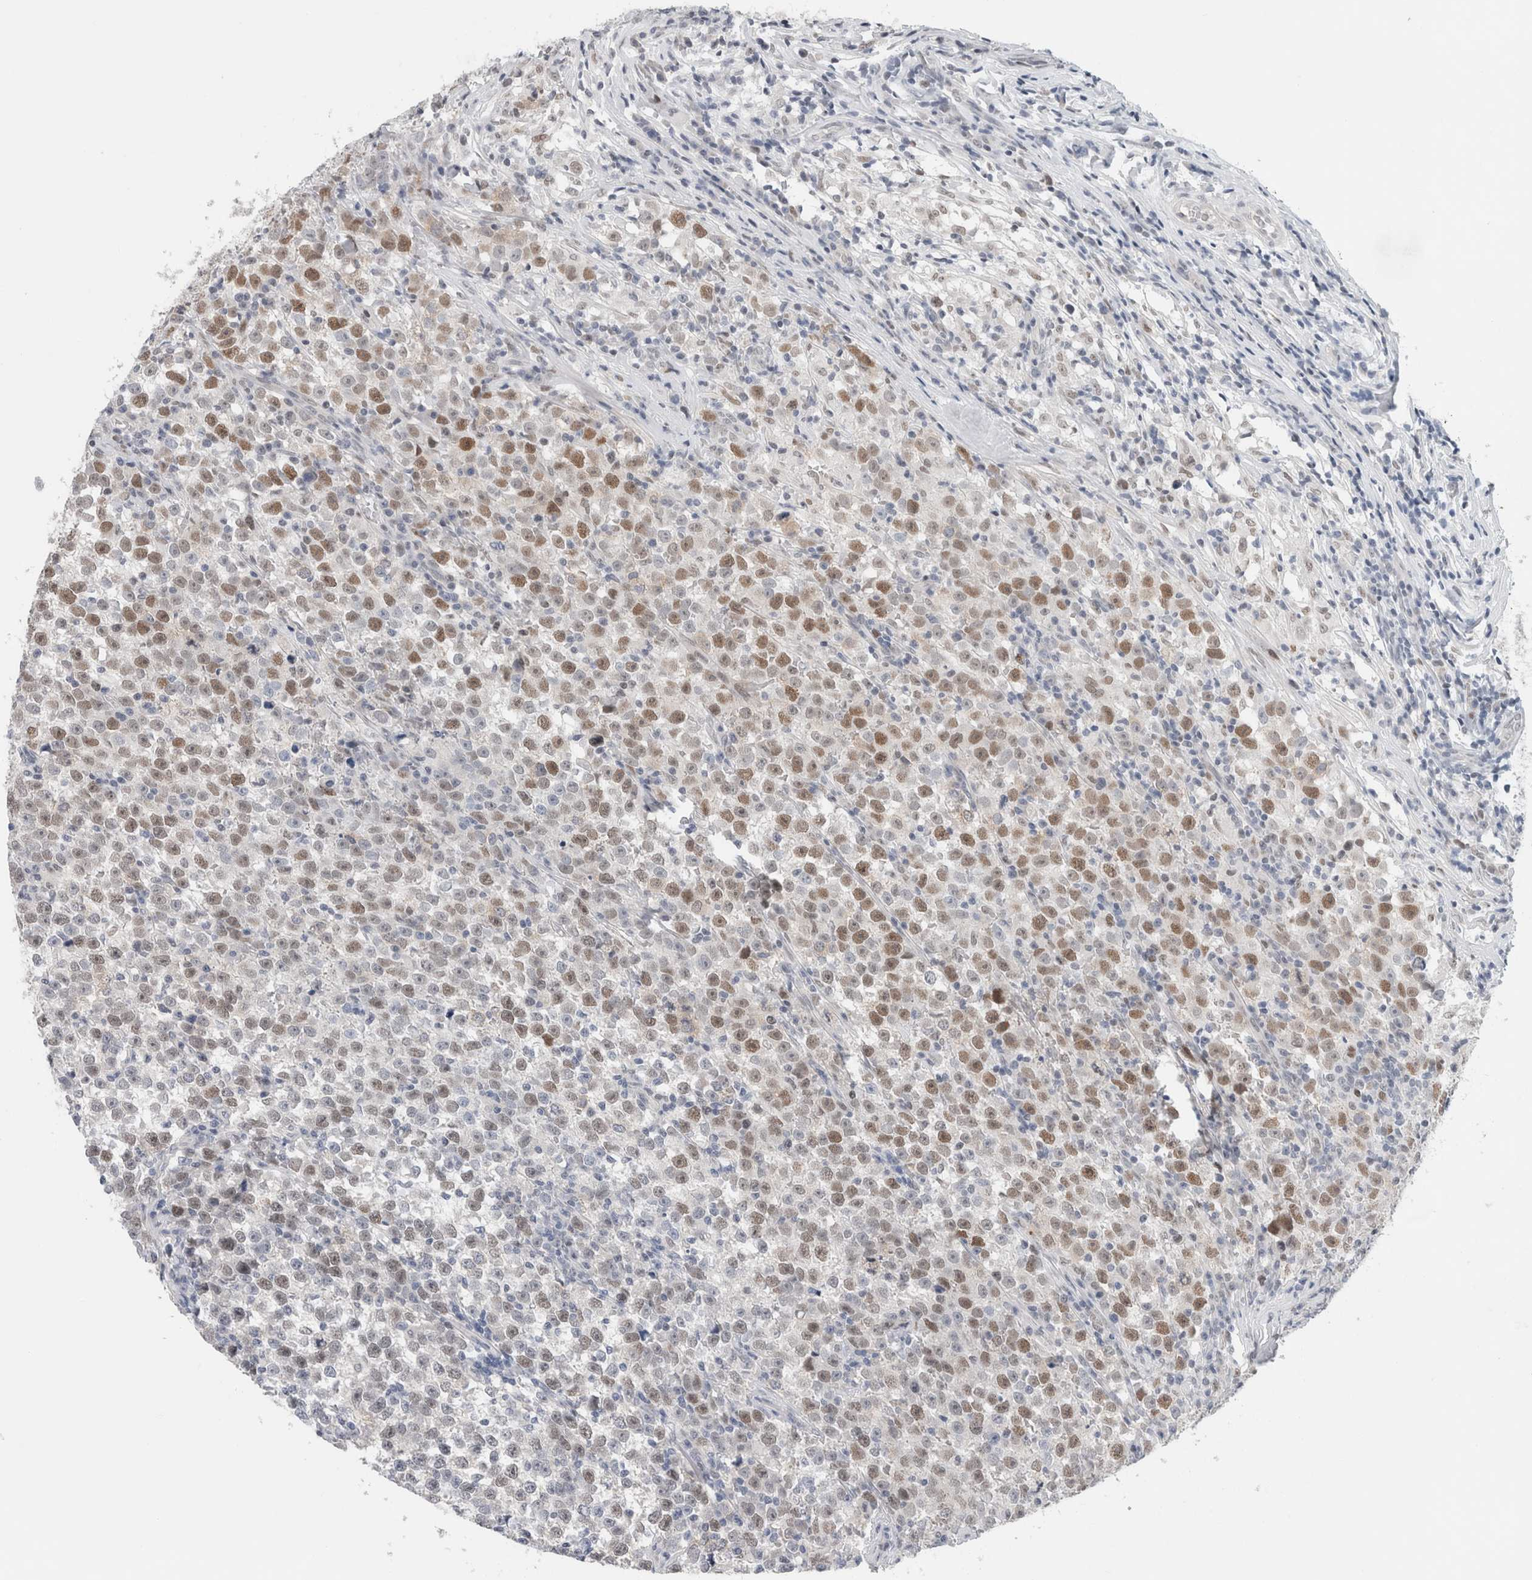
{"staining": {"intensity": "moderate", "quantity": "25%-75%", "location": "nuclear"}, "tissue": "testis cancer", "cell_type": "Tumor cells", "image_type": "cancer", "snomed": [{"axis": "morphology", "description": "Normal tissue, NOS"}, {"axis": "morphology", "description": "Seminoma, NOS"}, {"axis": "topography", "description": "Testis"}], "caption": "Testis seminoma stained with a brown dye displays moderate nuclear positive positivity in approximately 25%-75% of tumor cells.", "gene": "KNL1", "patient": {"sex": "male", "age": 43}}